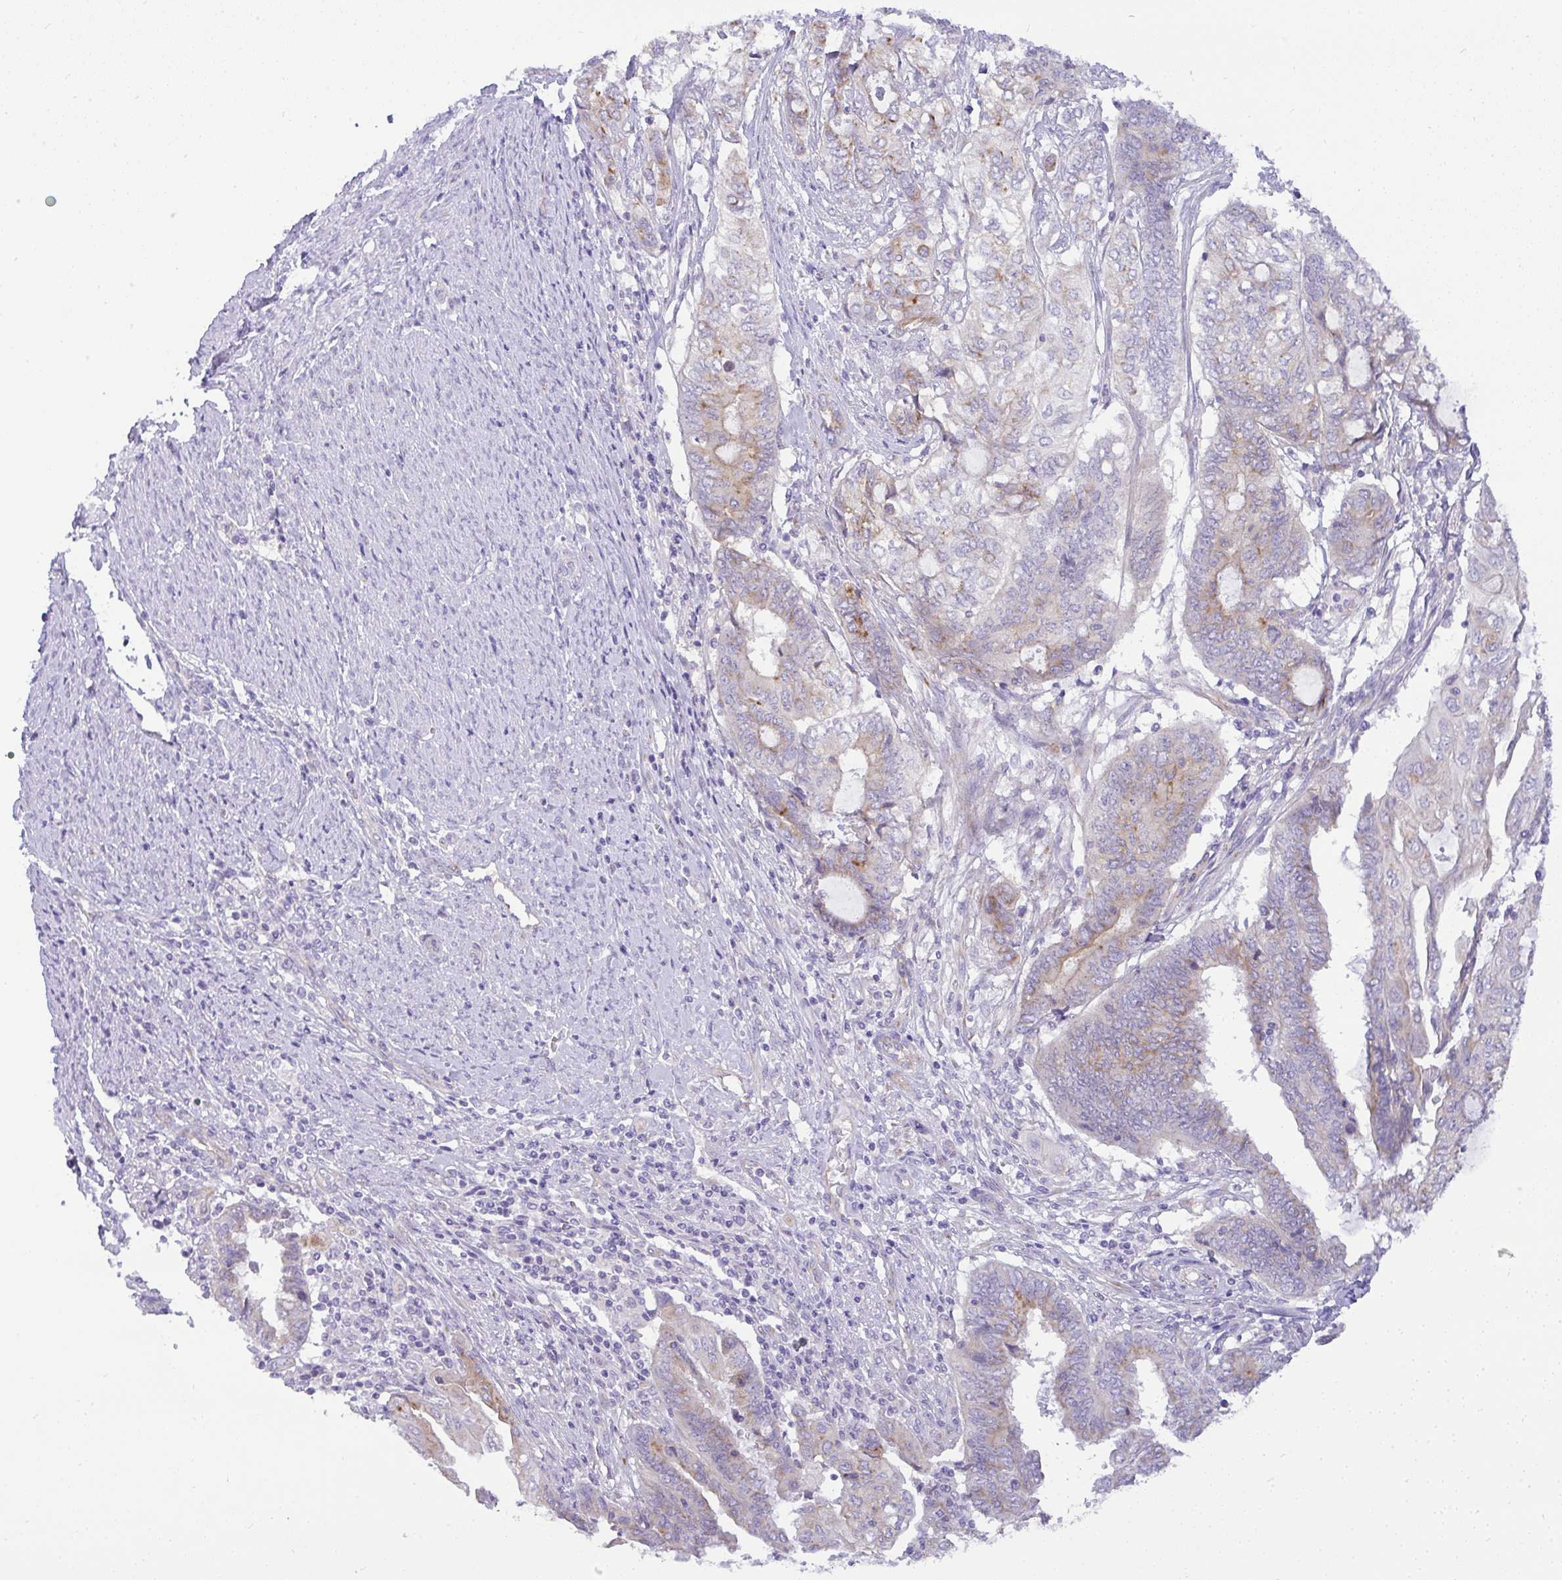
{"staining": {"intensity": "moderate", "quantity": "<25%", "location": "cytoplasmic/membranous"}, "tissue": "endometrial cancer", "cell_type": "Tumor cells", "image_type": "cancer", "snomed": [{"axis": "morphology", "description": "Adenocarcinoma, NOS"}, {"axis": "topography", "description": "Uterus"}, {"axis": "topography", "description": "Endometrium"}], "caption": "Immunohistochemistry (IHC) (DAB (3,3'-diaminobenzidine)) staining of endometrial cancer (adenocarcinoma) demonstrates moderate cytoplasmic/membranous protein positivity in about <25% of tumor cells.", "gene": "FAM177A1", "patient": {"sex": "female", "age": 70}}